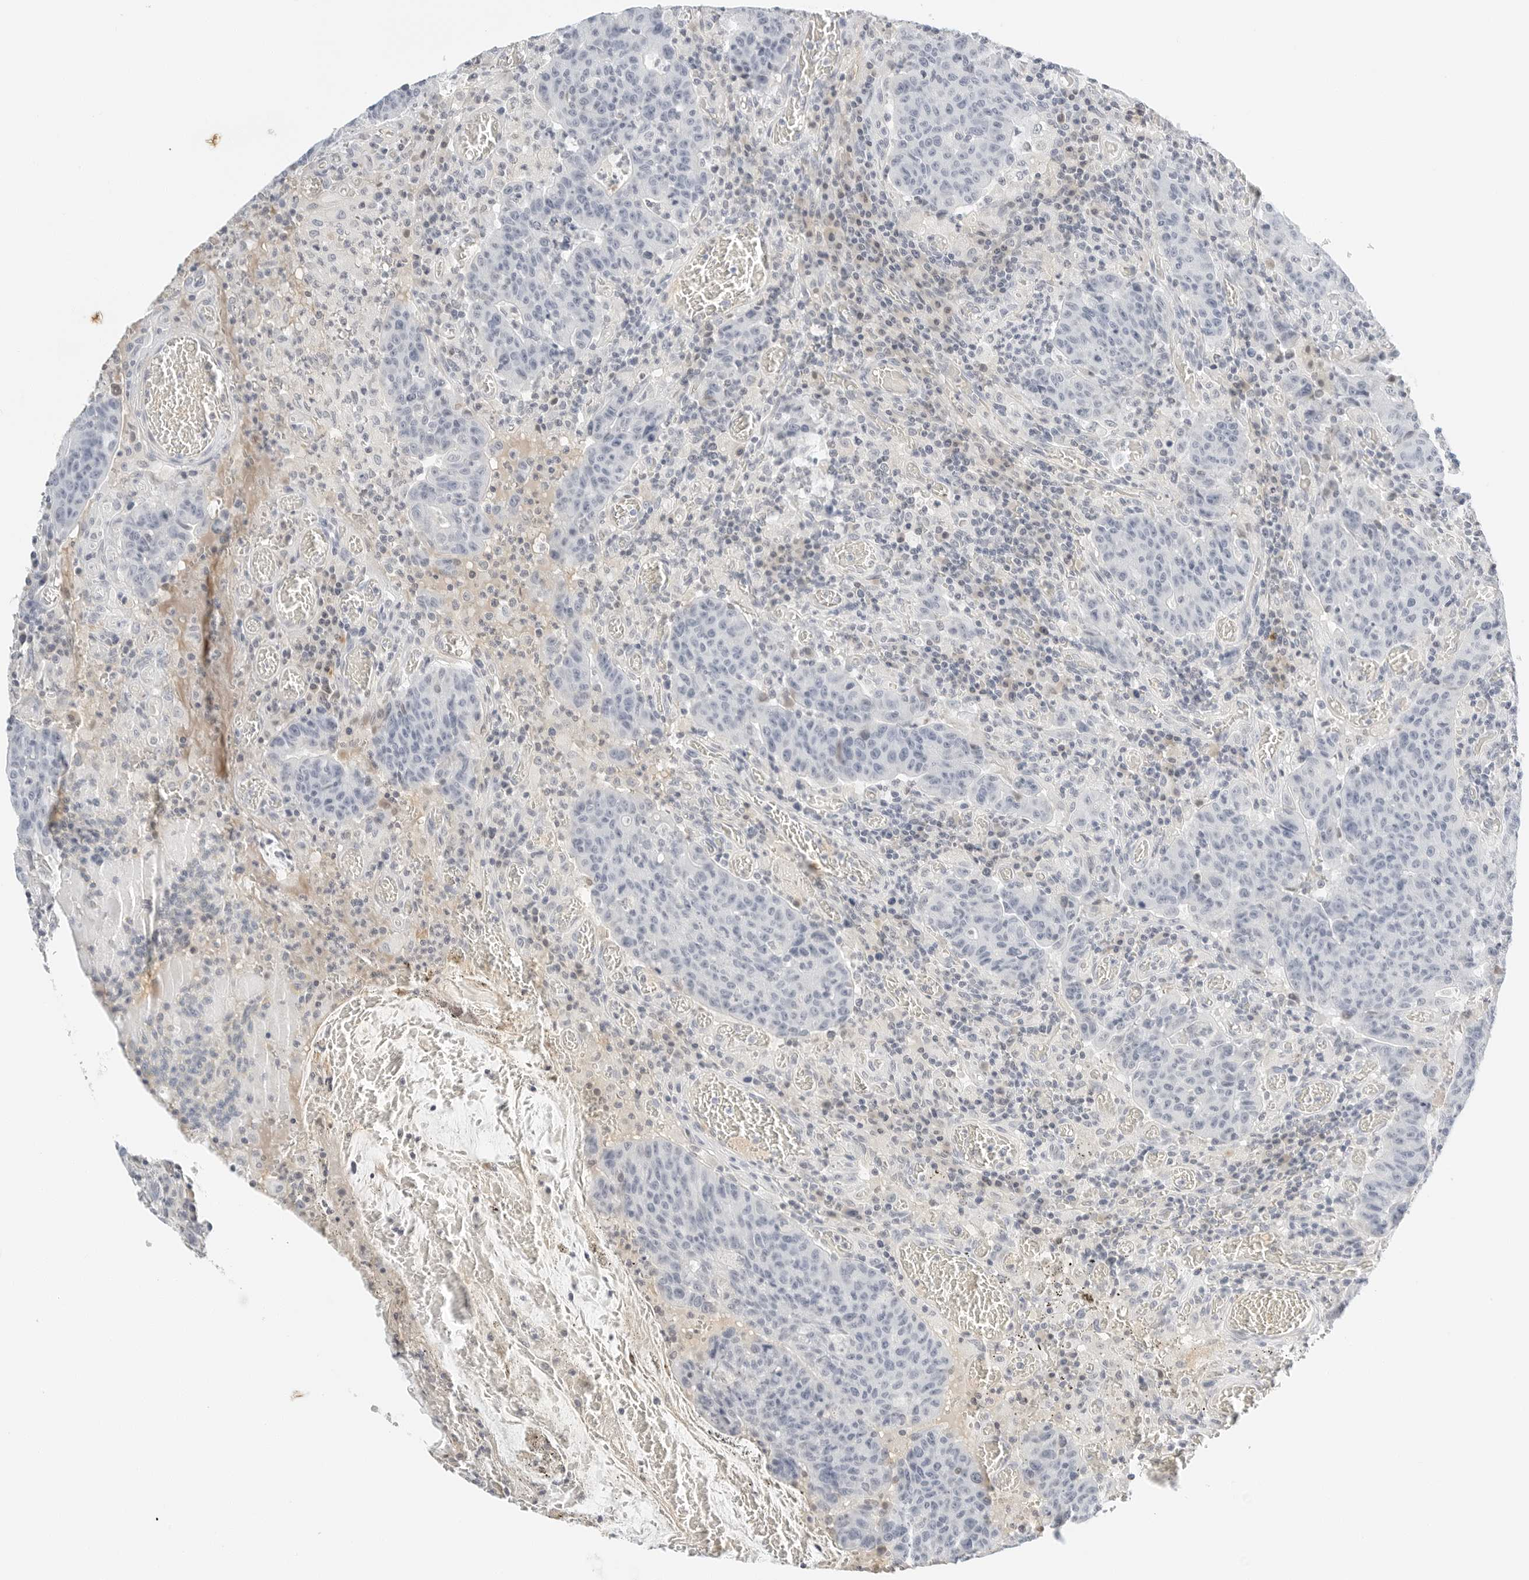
{"staining": {"intensity": "negative", "quantity": "none", "location": "none"}, "tissue": "colorectal cancer", "cell_type": "Tumor cells", "image_type": "cancer", "snomed": [{"axis": "morphology", "description": "Adenocarcinoma, NOS"}, {"axis": "topography", "description": "Colon"}], "caption": "High magnification brightfield microscopy of colorectal cancer (adenocarcinoma) stained with DAB (brown) and counterstained with hematoxylin (blue): tumor cells show no significant positivity.", "gene": "PKDCC", "patient": {"sex": "female", "age": 75}}